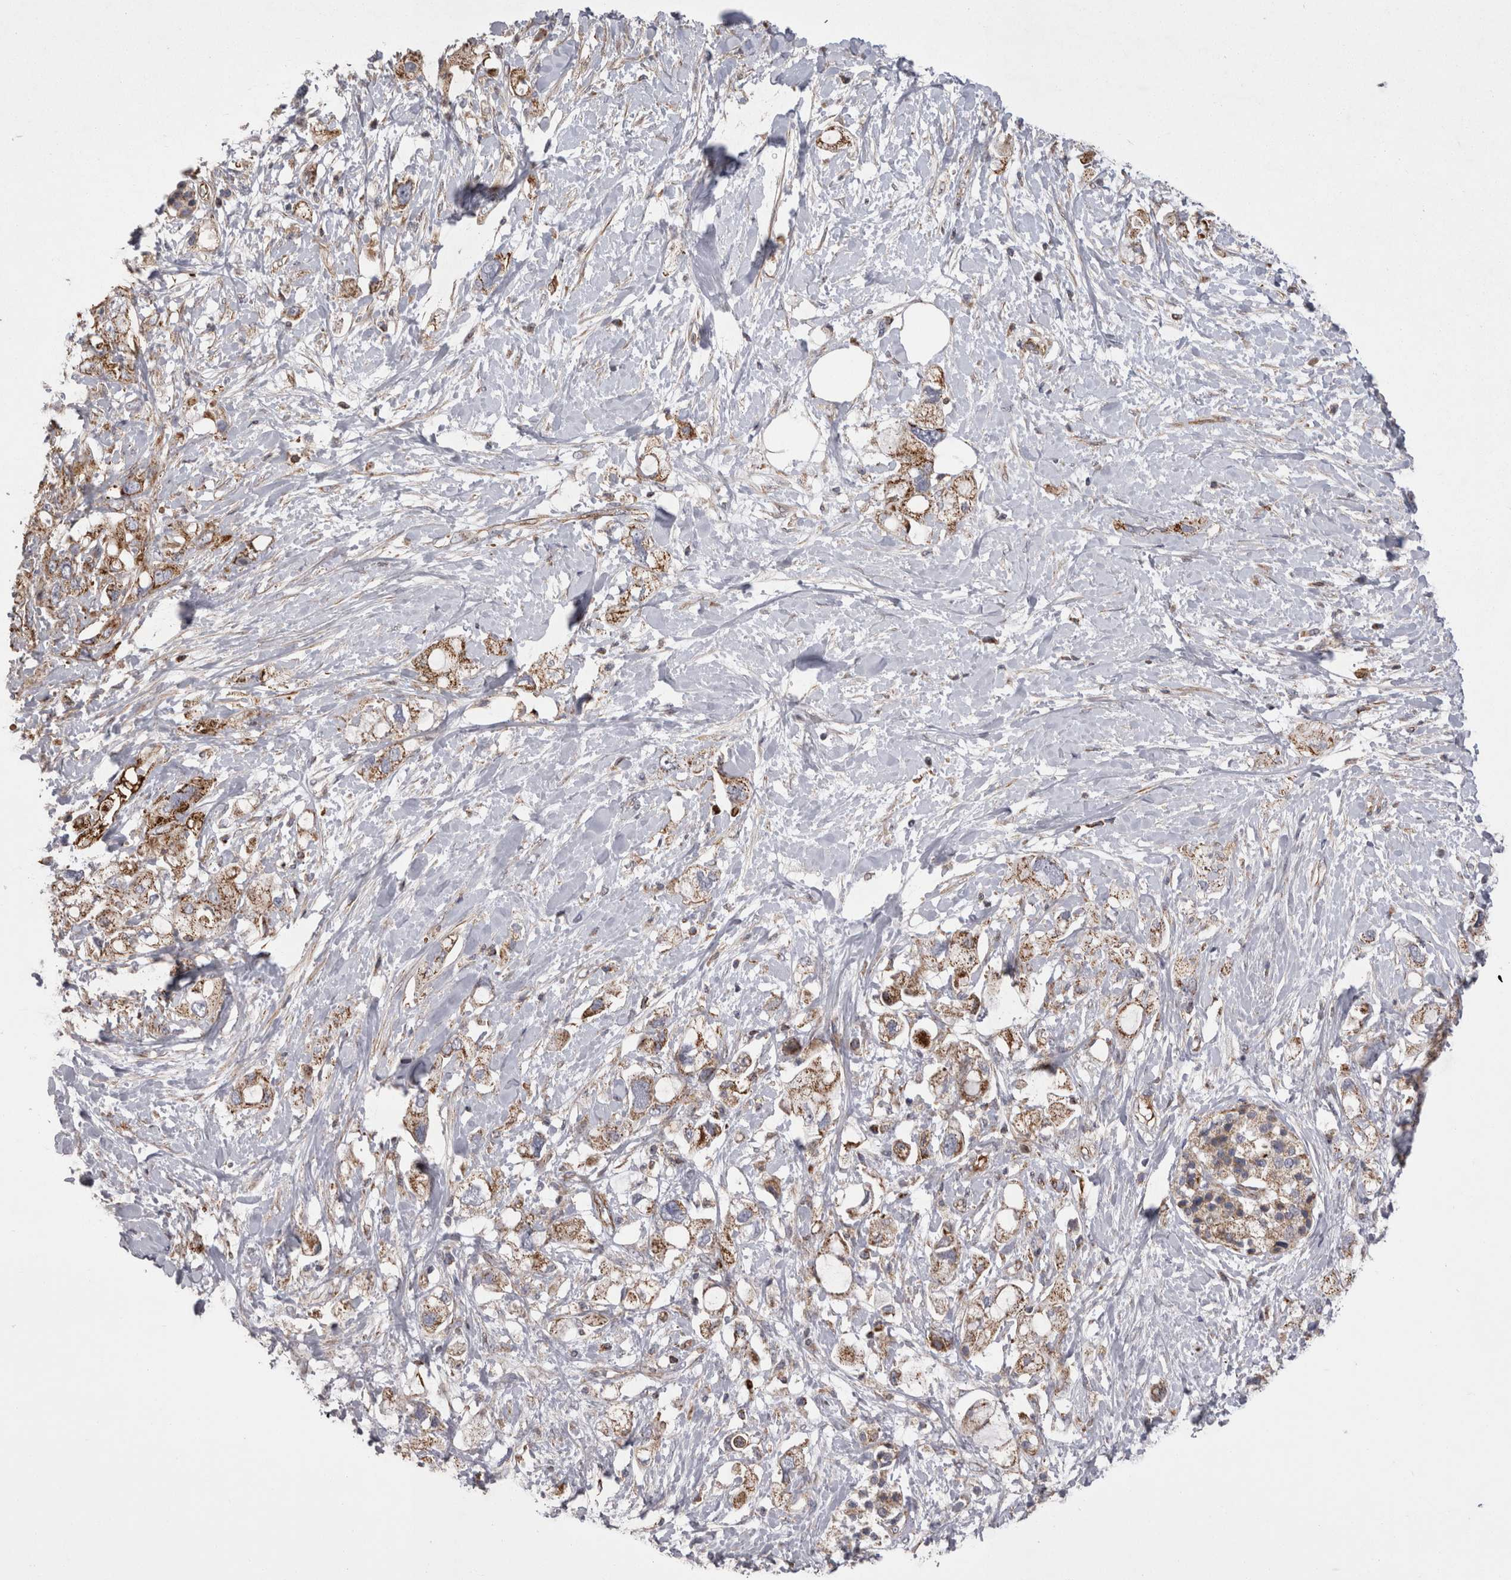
{"staining": {"intensity": "moderate", "quantity": ">75%", "location": "cytoplasmic/membranous"}, "tissue": "pancreatic cancer", "cell_type": "Tumor cells", "image_type": "cancer", "snomed": [{"axis": "morphology", "description": "Adenocarcinoma, NOS"}, {"axis": "topography", "description": "Pancreas"}], "caption": "Immunohistochemistry image of pancreatic cancer (adenocarcinoma) stained for a protein (brown), which exhibits medium levels of moderate cytoplasmic/membranous positivity in approximately >75% of tumor cells.", "gene": "TSPOAP1", "patient": {"sex": "female", "age": 56}}